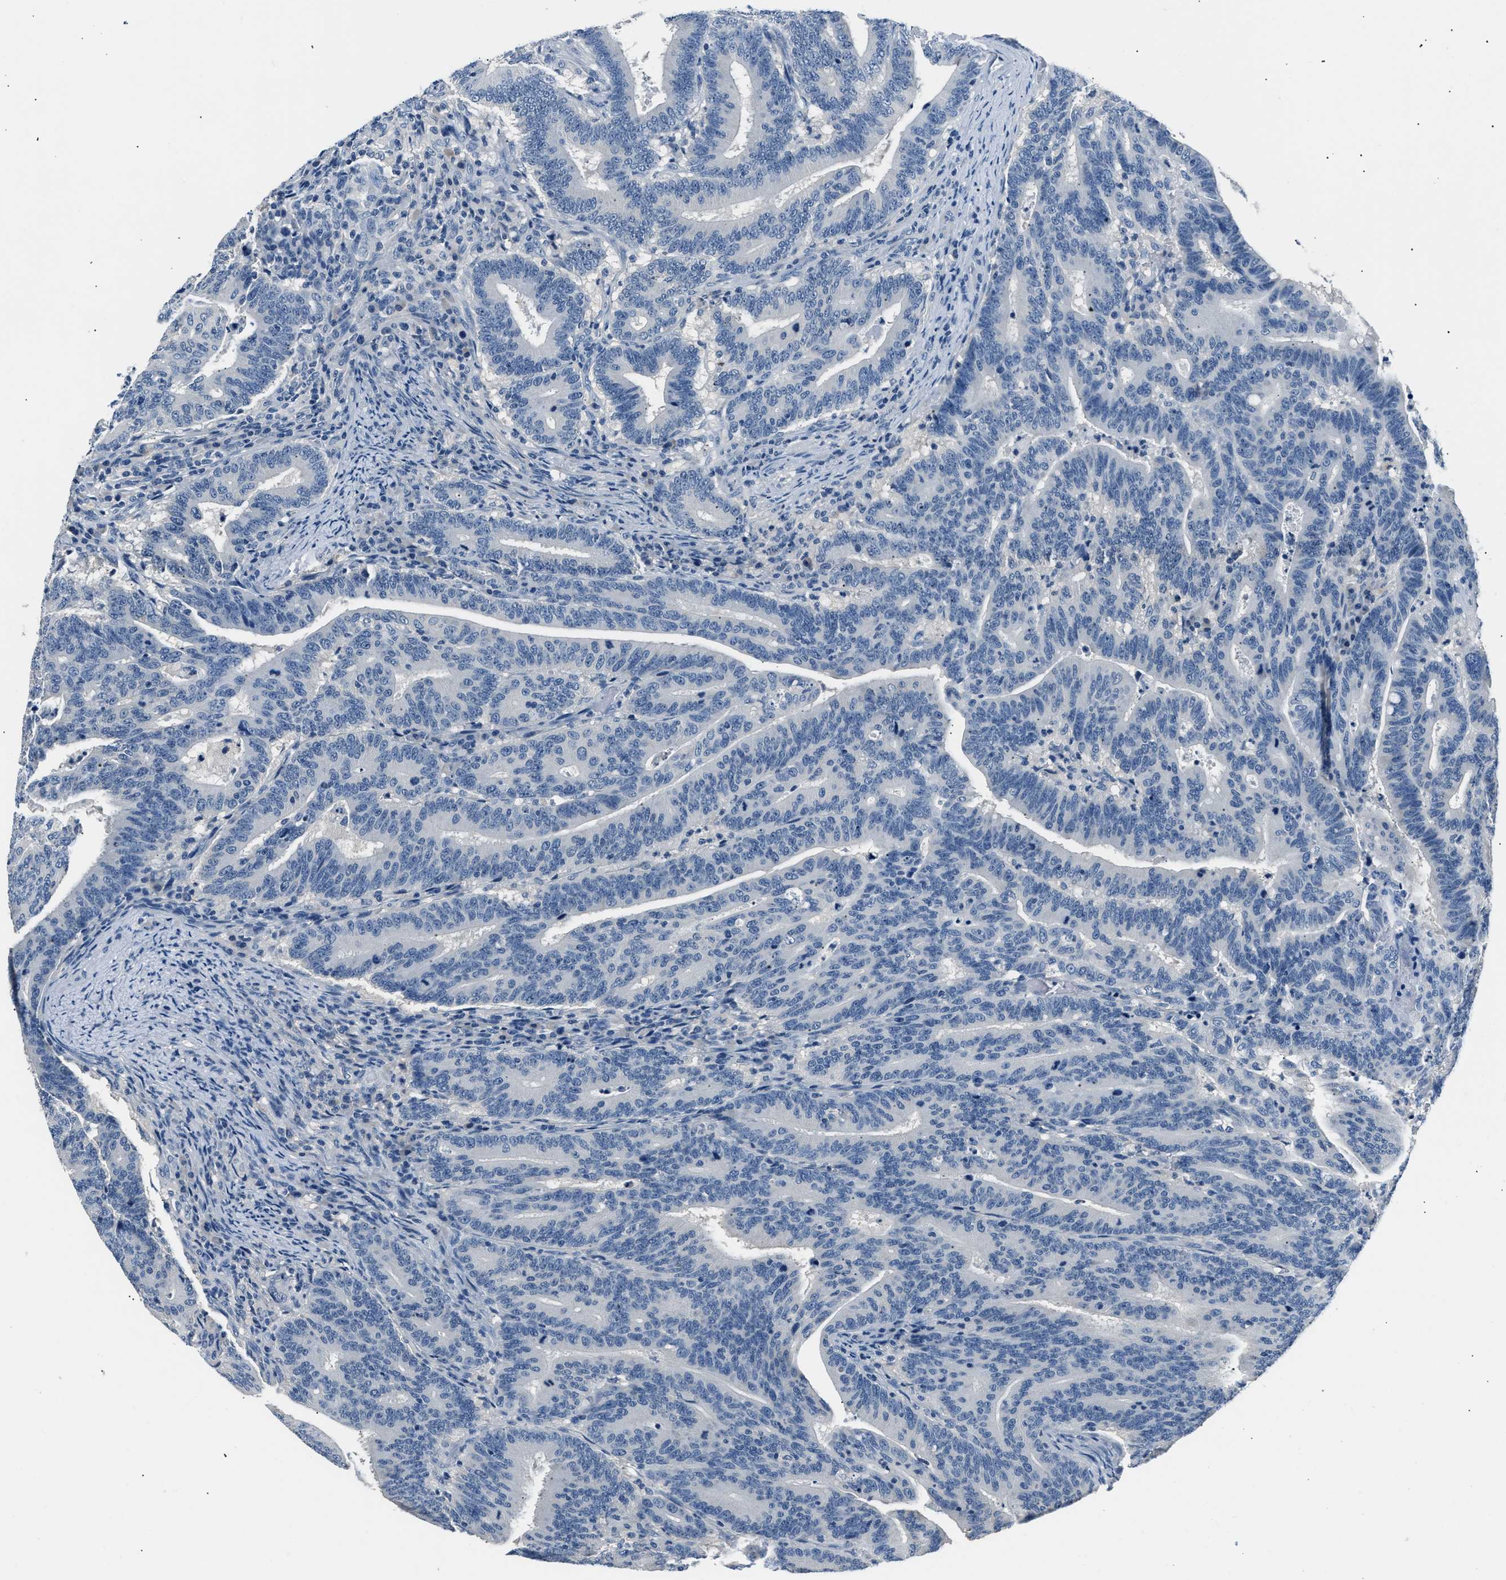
{"staining": {"intensity": "negative", "quantity": "none", "location": "none"}, "tissue": "colorectal cancer", "cell_type": "Tumor cells", "image_type": "cancer", "snomed": [{"axis": "morphology", "description": "Adenocarcinoma, NOS"}, {"axis": "topography", "description": "Colon"}], "caption": "Immunohistochemical staining of colorectal adenocarcinoma shows no significant positivity in tumor cells.", "gene": "INHA", "patient": {"sex": "female", "age": 66}}